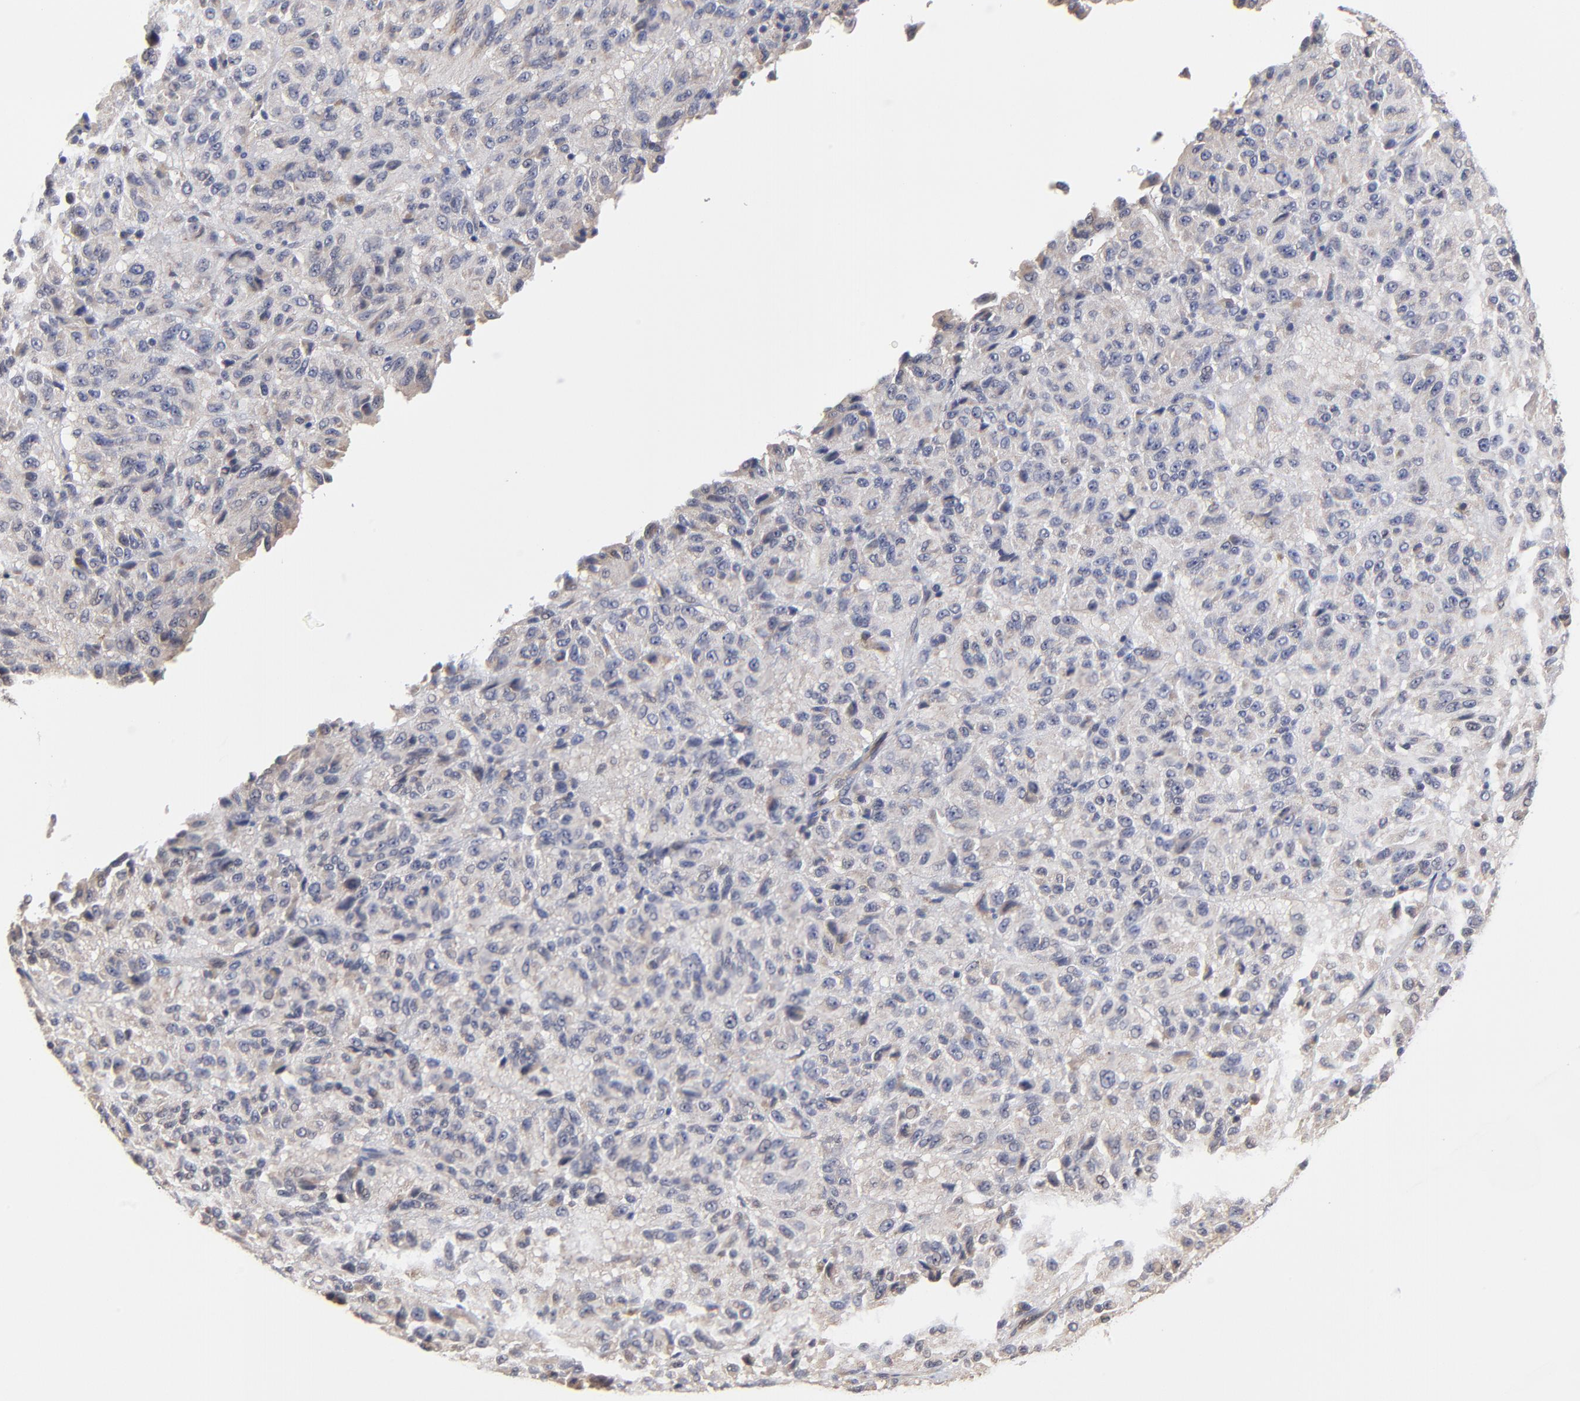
{"staining": {"intensity": "weak", "quantity": ">75%", "location": "cytoplasmic/membranous"}, "tissue": "melanoma", "cell_type": "Tumor cells", "image_type": "cancer", "snomed": [{"axis": "morphology", "description": "Malignant melanoma, Metastatic site"}, {"axis": "topography", "description": "Lung"}], "caption": "Immunohistochemistry micrograph of malignant melanoma (metastatic site) stained for a protein (brown), which displays low levels of weak cytoplasmic/membranous staining in approximately >75% of tumor cells.", "gene": "ZNF157", "patient": {"sex": "male", "age": 64}}